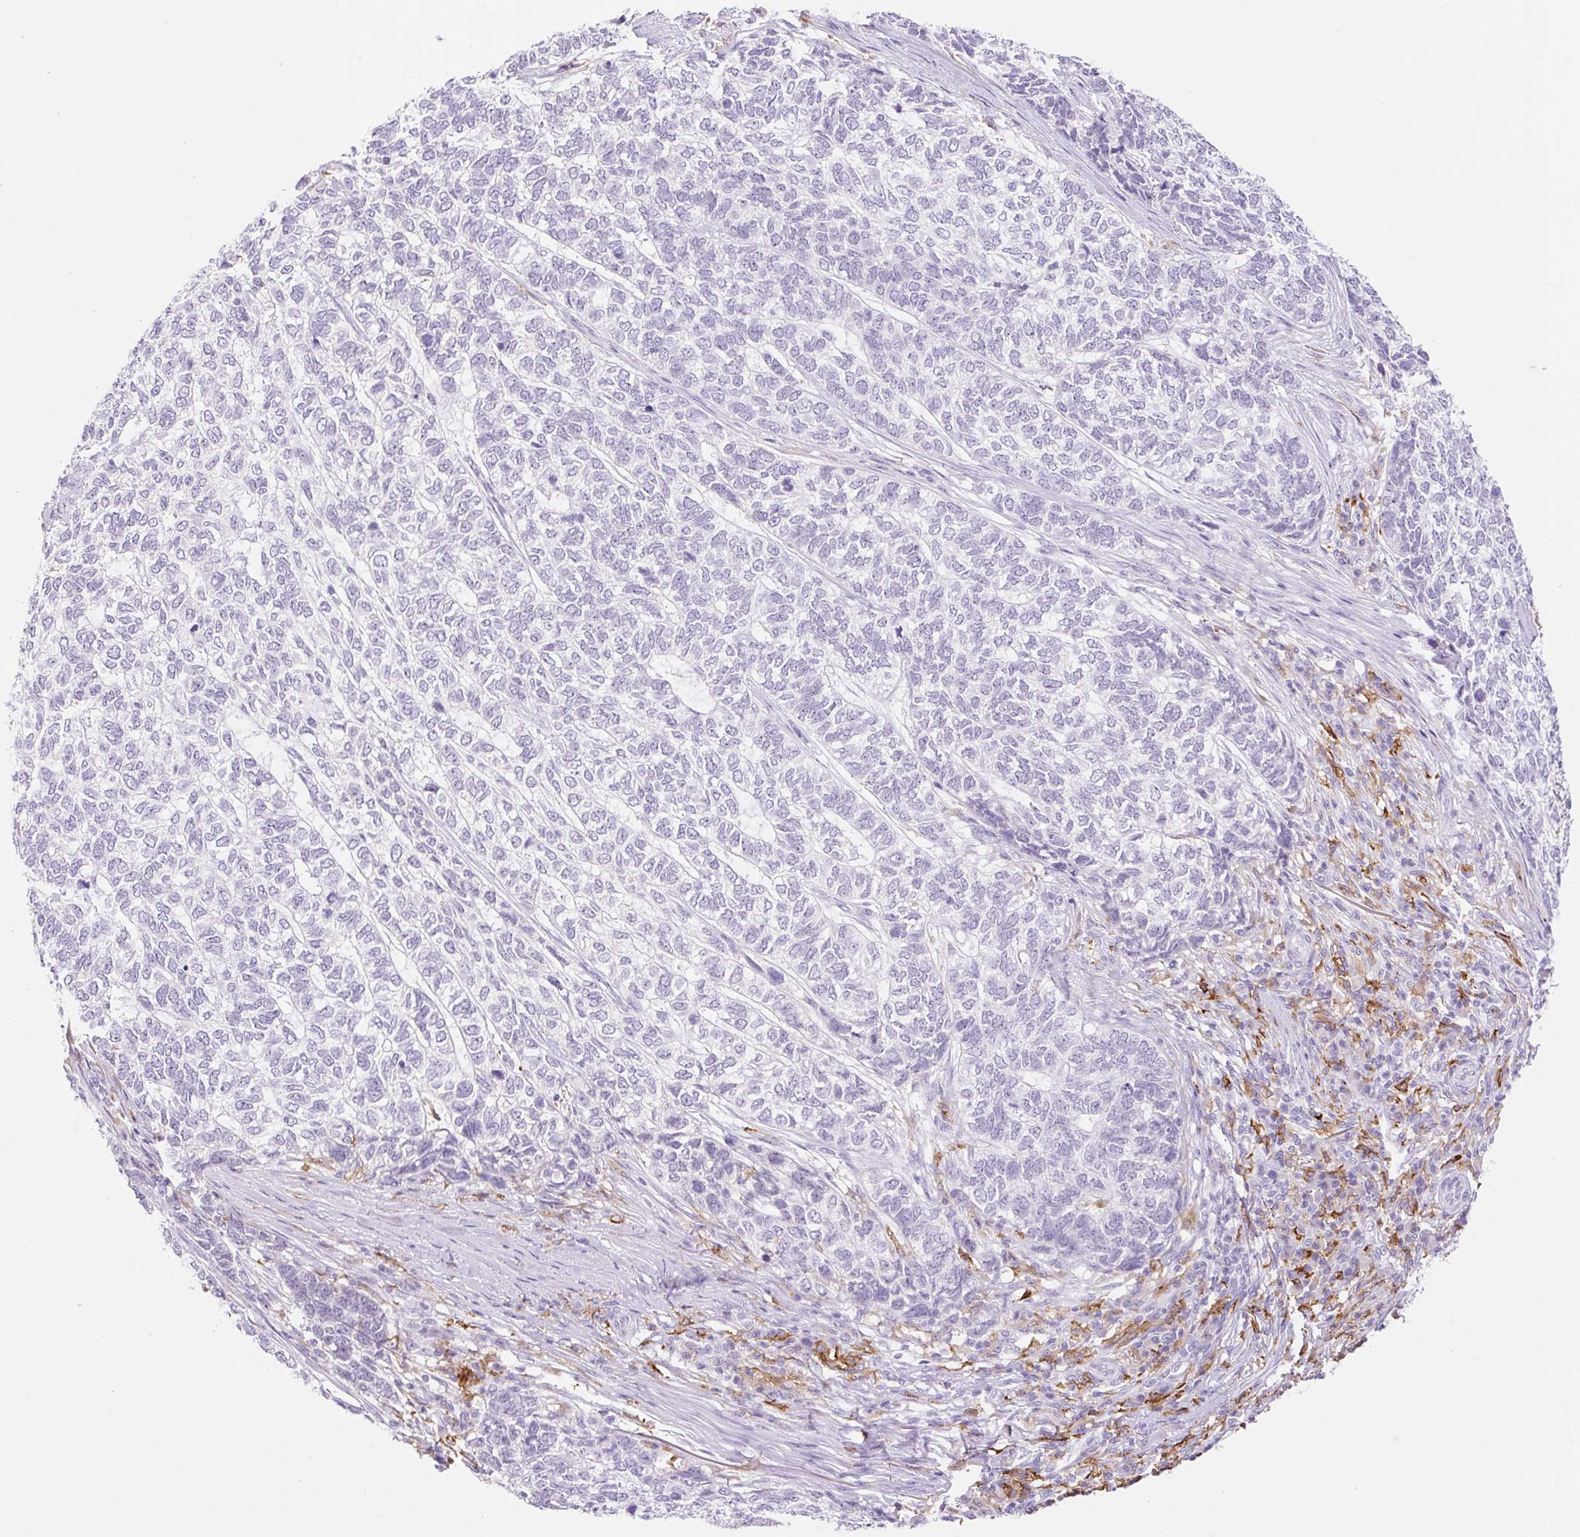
{"staining": {"intensity": "negative", "quantity": "none", "location": "none"}, "tissue": "skin cancer", "cell_type": "Tumor cells", "image_type": "cancer", "snomed": [{"axis": "morphology", "description": "Basal cell carcinoma"}, {"axis": "topography", "description": "Skin"}], "caption": "This micrograph is of skin cancer (basal cell carcinoma) stained with immunohistochemistry (IHC) to label a protein in brown with the nuclei are counter-stained blue. There is no positivity in tumor cells. Brightfield microscopy of IHC stained with DAB (3,3'-diaminobenzidine) (brown) and hematoxylin (blue), captured at high magnification.", "gene": "SIGLEC1", "patient": {"sex": "female", "age": 65}}